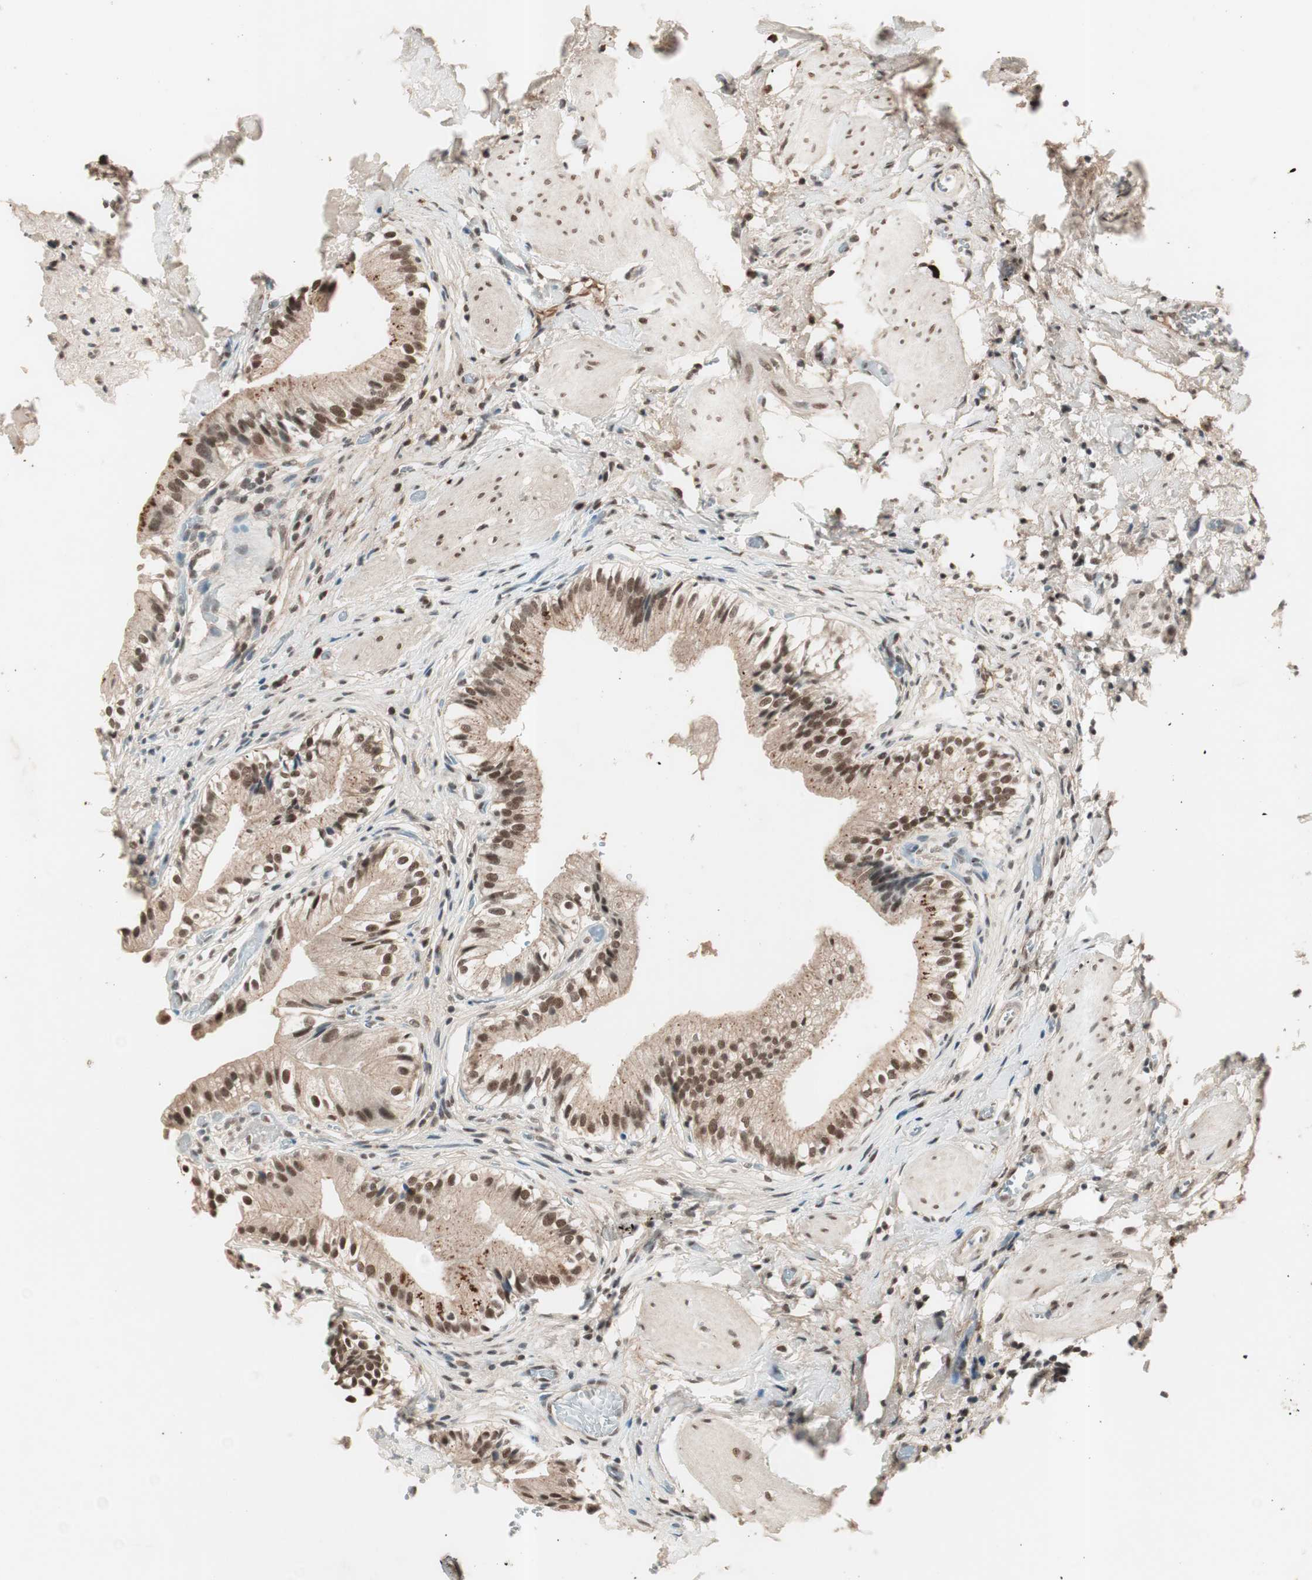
{"staining": {"intensity": "moderate", "quantity": ">75%", "location": "nuclear"}, "tissue": "gallbladder", "cell_type": "Glandular cells", "image_type": "normal", "snomed": [{"axis": "morphology", "description": "Normal tissue, NOS"}, {"axis": "topography", "description": "Gallbladder"}], "caption": "High-power microscopy captured an immunohistochemistry micrograph of unremarkable gallbladder, revealing moderate nuclear expression in approximately >75% of glandular cells.", "gene": "NFRKB", "patient": {"sex": "male", "age": 65}}